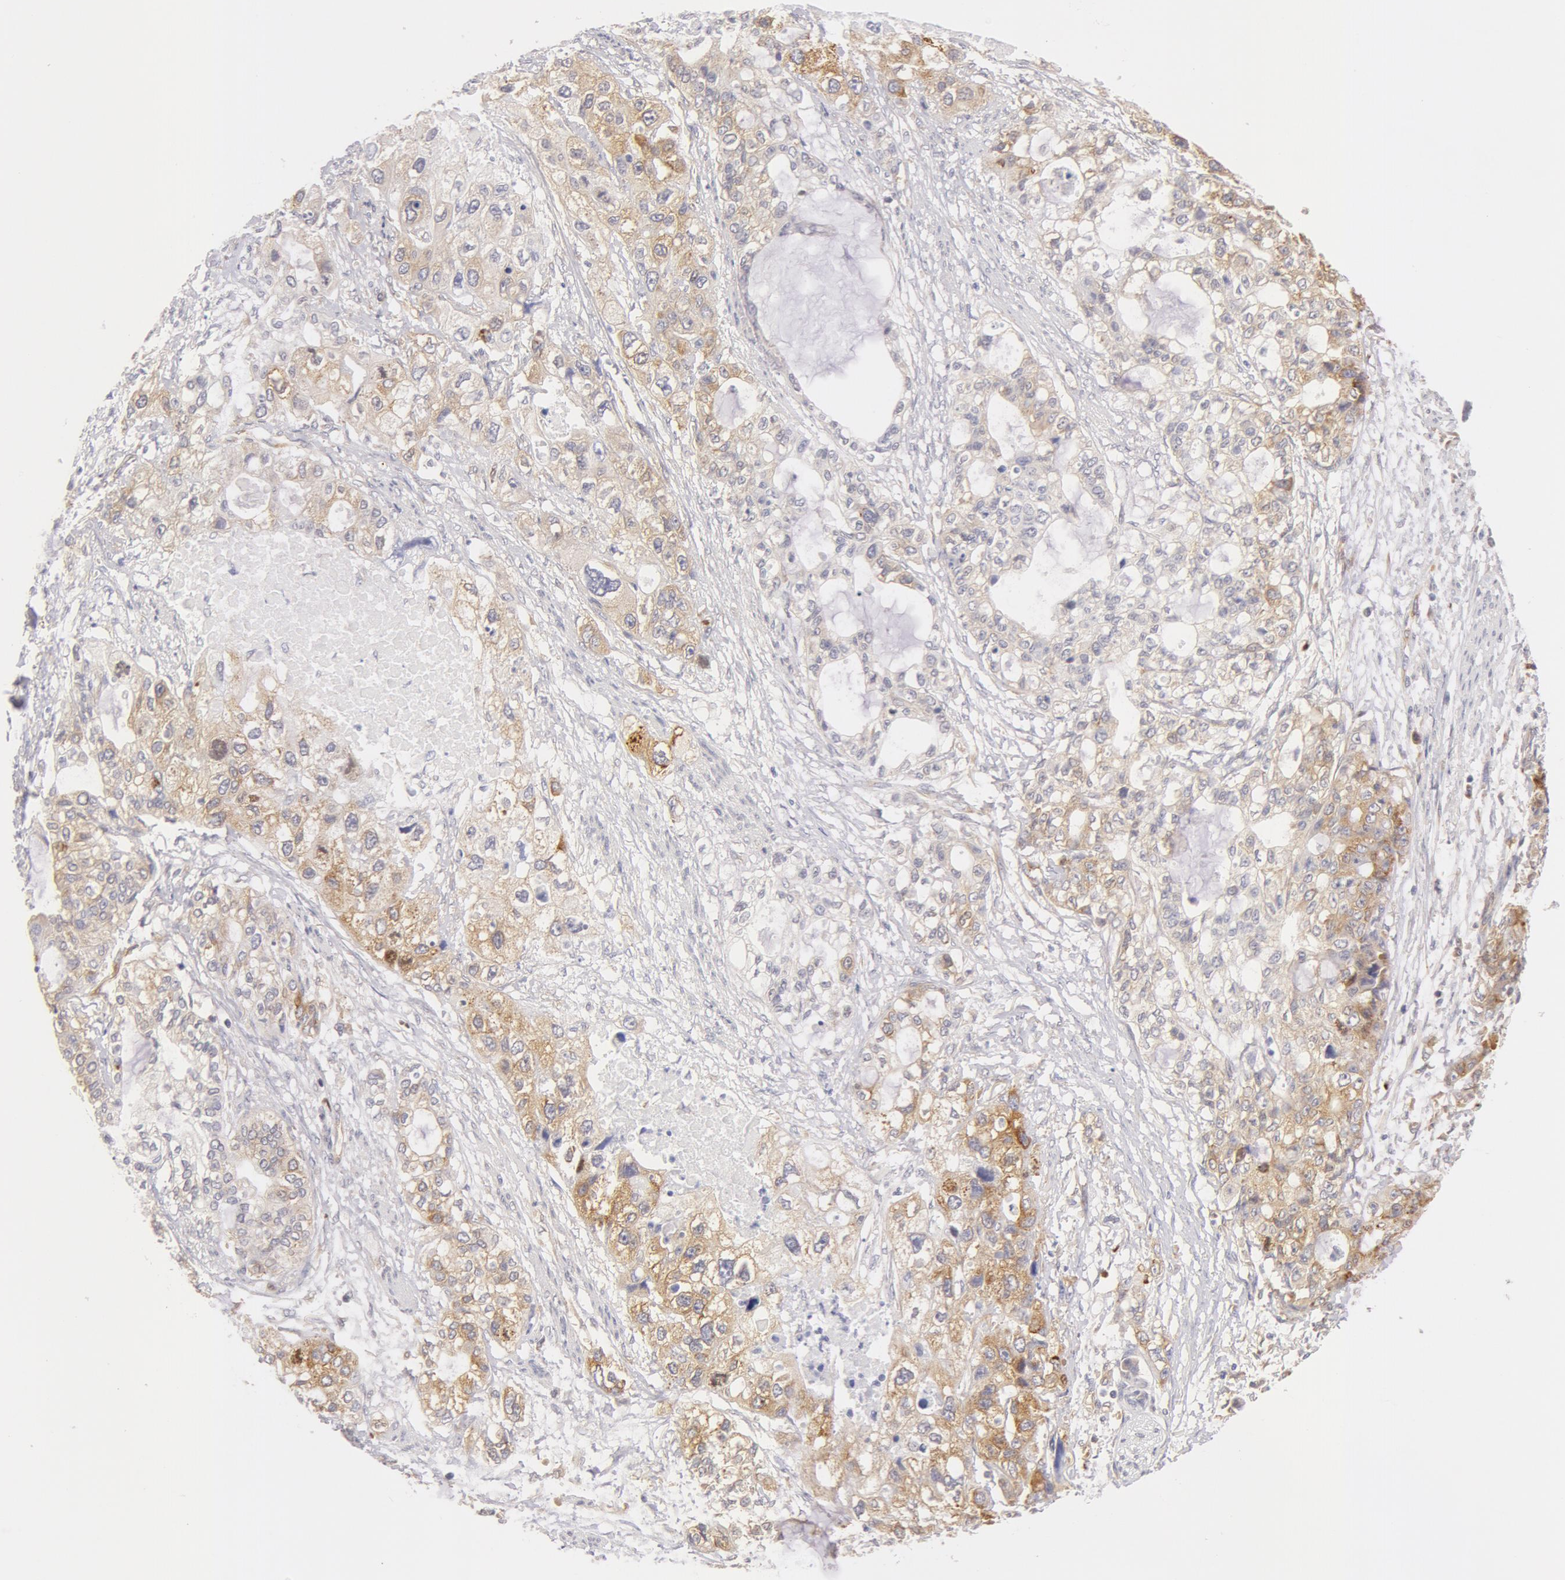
{"staining": {"intensity": "weak", "quantity": "25%-75%", "location": "cytoplasmic/membranous"}, "tissue": "stomach cancer", "cell_type": "Tumor cells", "image_type": "cancer", "snomed": [{"axis": "morphology", "description": "Adenocarcinoma, NOS"}, {"axis": "topography", "description": "Stomach, upper"}], "caption": "Stomach cancer (adenocarcinoma) tissue displays weak cytoplasmic/membranous expression in approximately 25%-75% of tumor cells The staining was performed using DAB (3,3'-diaminobenzidine) to visualize the protein expression in brown, while the nuclei were stained in blue with hematoxylin (Magnification: 20x).", "gene": "DDX3Y", "patient": {"sex": "female", "age": 52}}